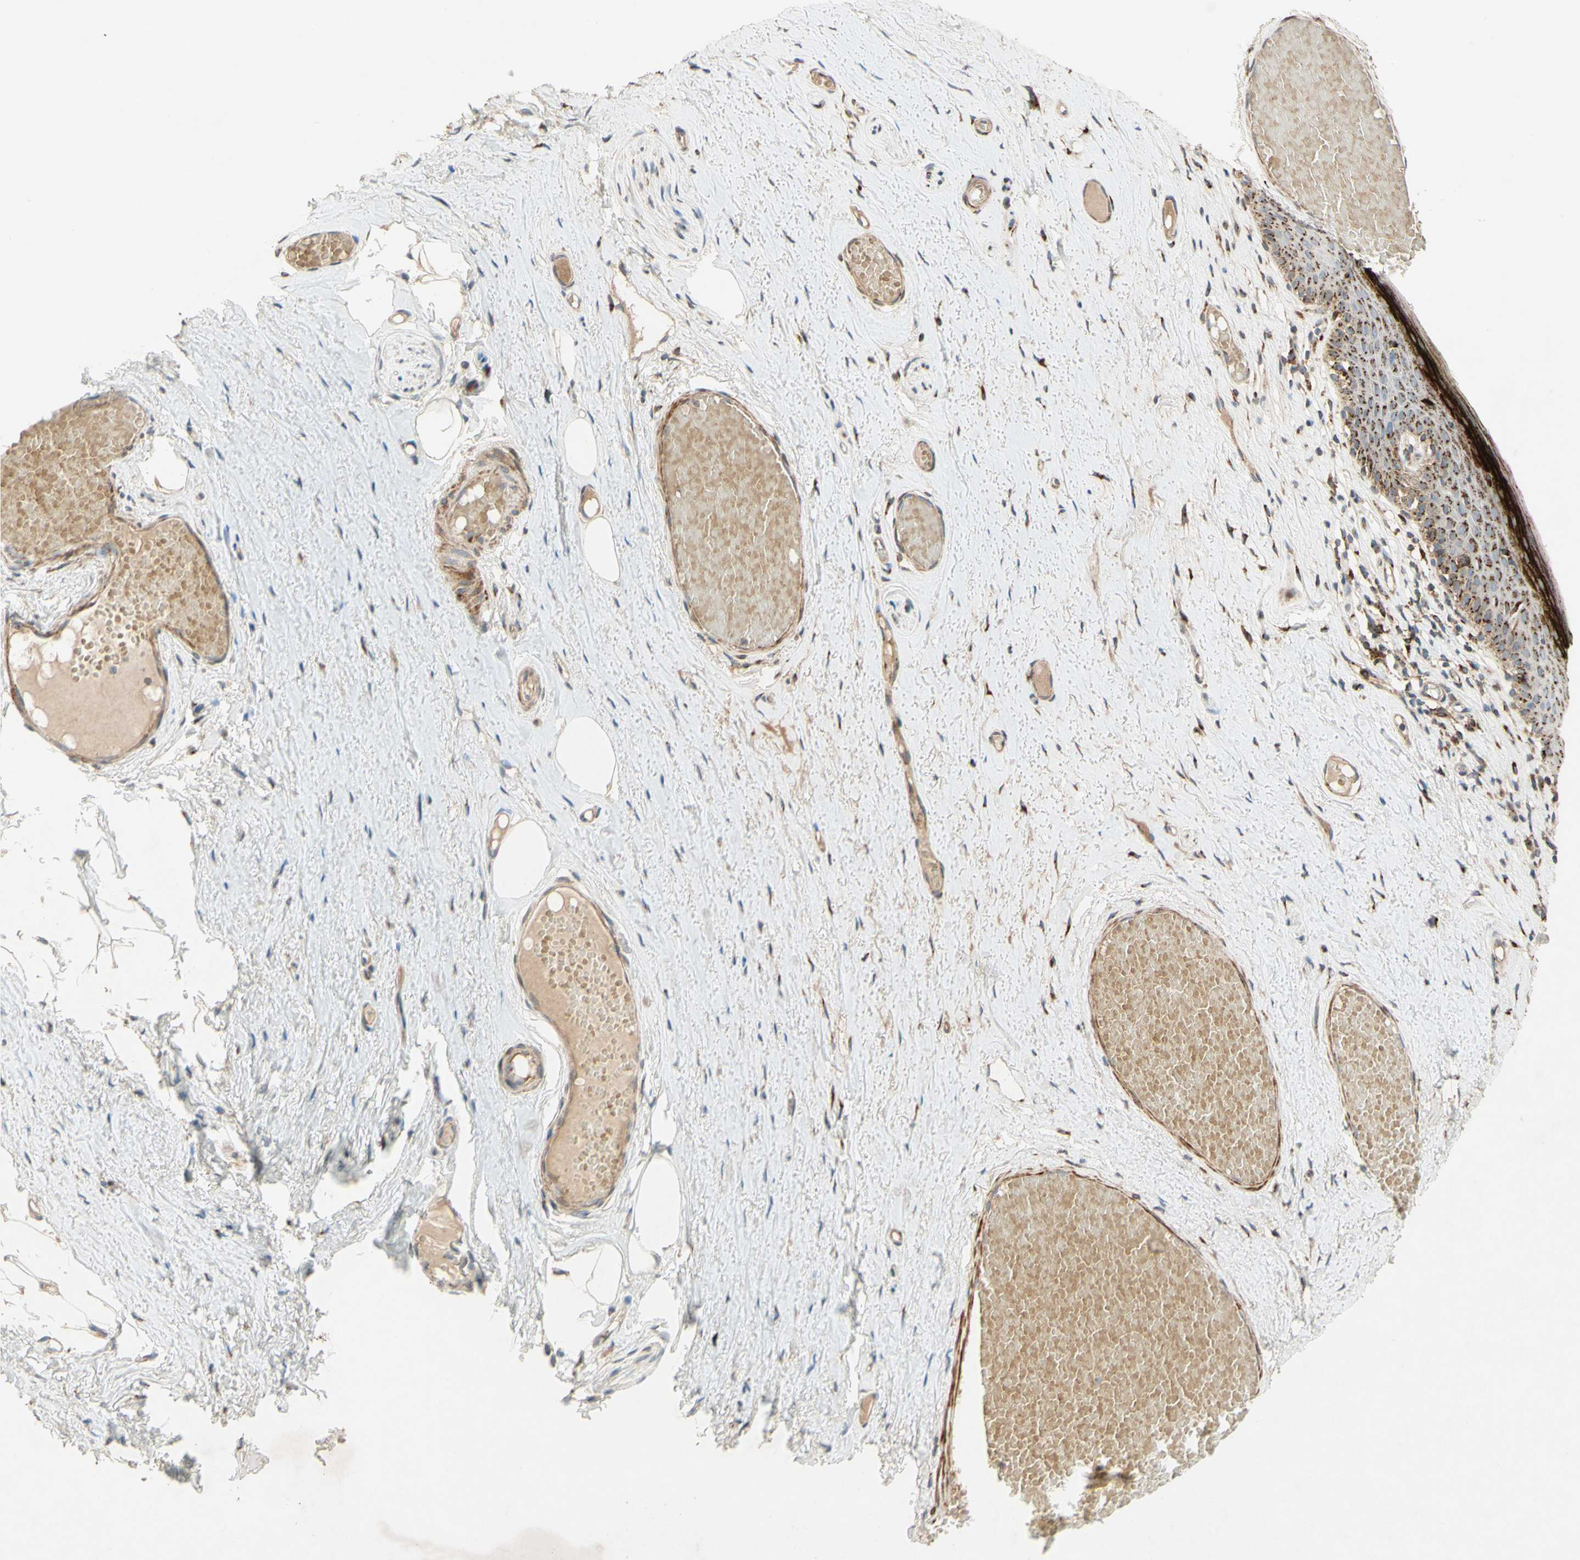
{"staining": {"intensity": "strong", "quantity": "25%-75%", "location": "cytoplasmic/membranous"}, "tissue": "skin", "cell_type": "Epidermal cells", "image_type": "normal", "snomed": [{"axis": "morphology", "description": "Normal tissue, NOS"}, {"axis": "topography", "description": "Vulva"}], "caption": "A brown stain highlights strong cytoplasmic/membranous expression of a protein in epidermal cells of unremarkable skin.", "gene": "PTPRU", "patient": {"sex": "female", "age": 54}}